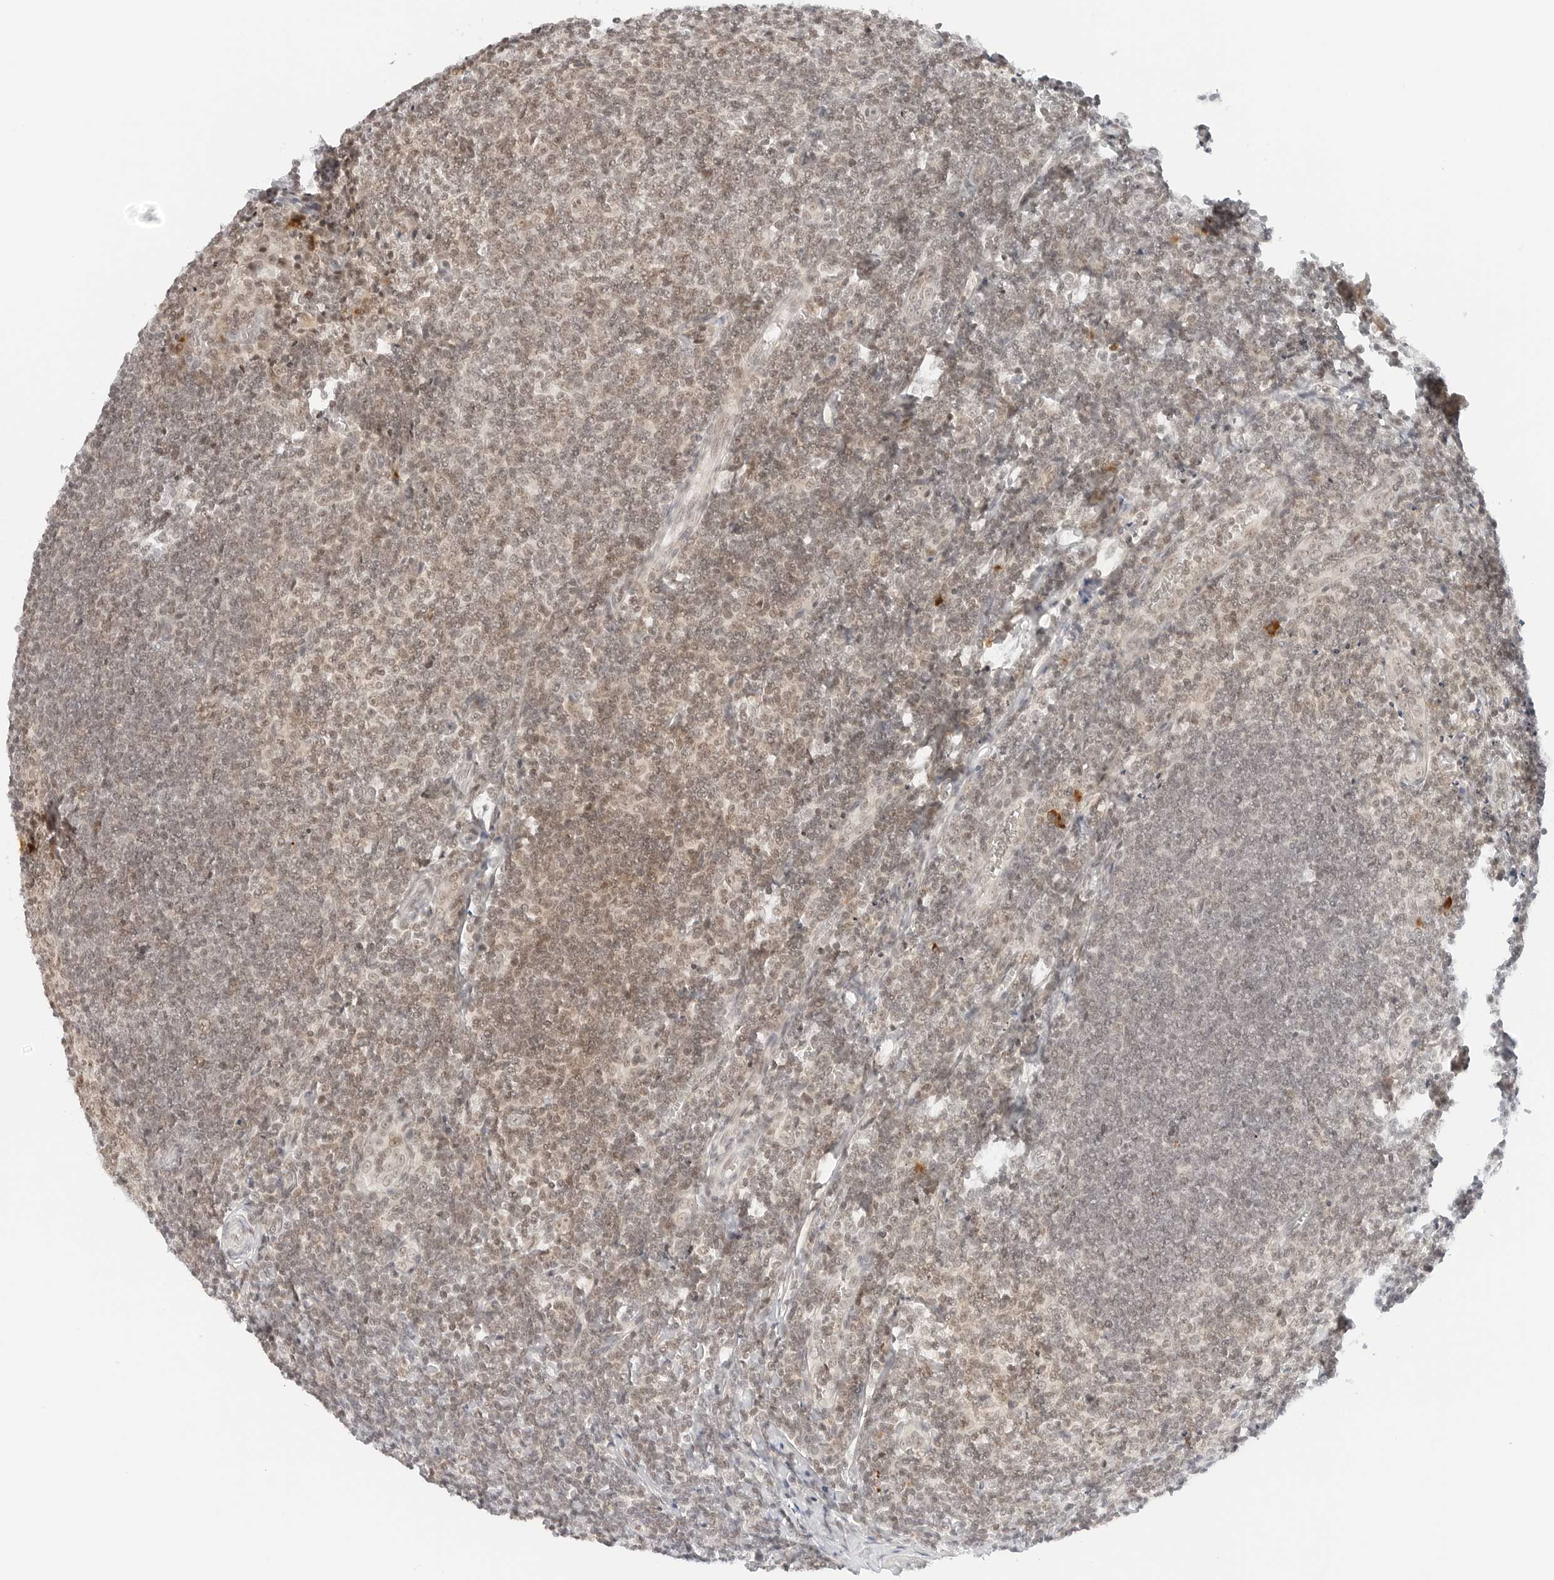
{"staining": {"intensity": "weak", "quantity": "25%-75%", "location": "nuclear"}, "tissue": "tonsil", "cell_type": "Germinal center cells", "image_type": "normal", "snomed": [{"axis": "morphology", "description": "Normal tissue, NOS"}, {"axis": "topography", "description": "Tonsil"}], "caption": "Immunohistochemical staining of normal tonsil exhibits weak nuclear protein staining in about 25%-75% of germinal center cells. (DAB (3,3'-diaminobenzidine) IHC with brightfield microscopy, high magnification).", "gene": "NEO1", "patient": {"sex": "male", "age": 27}}